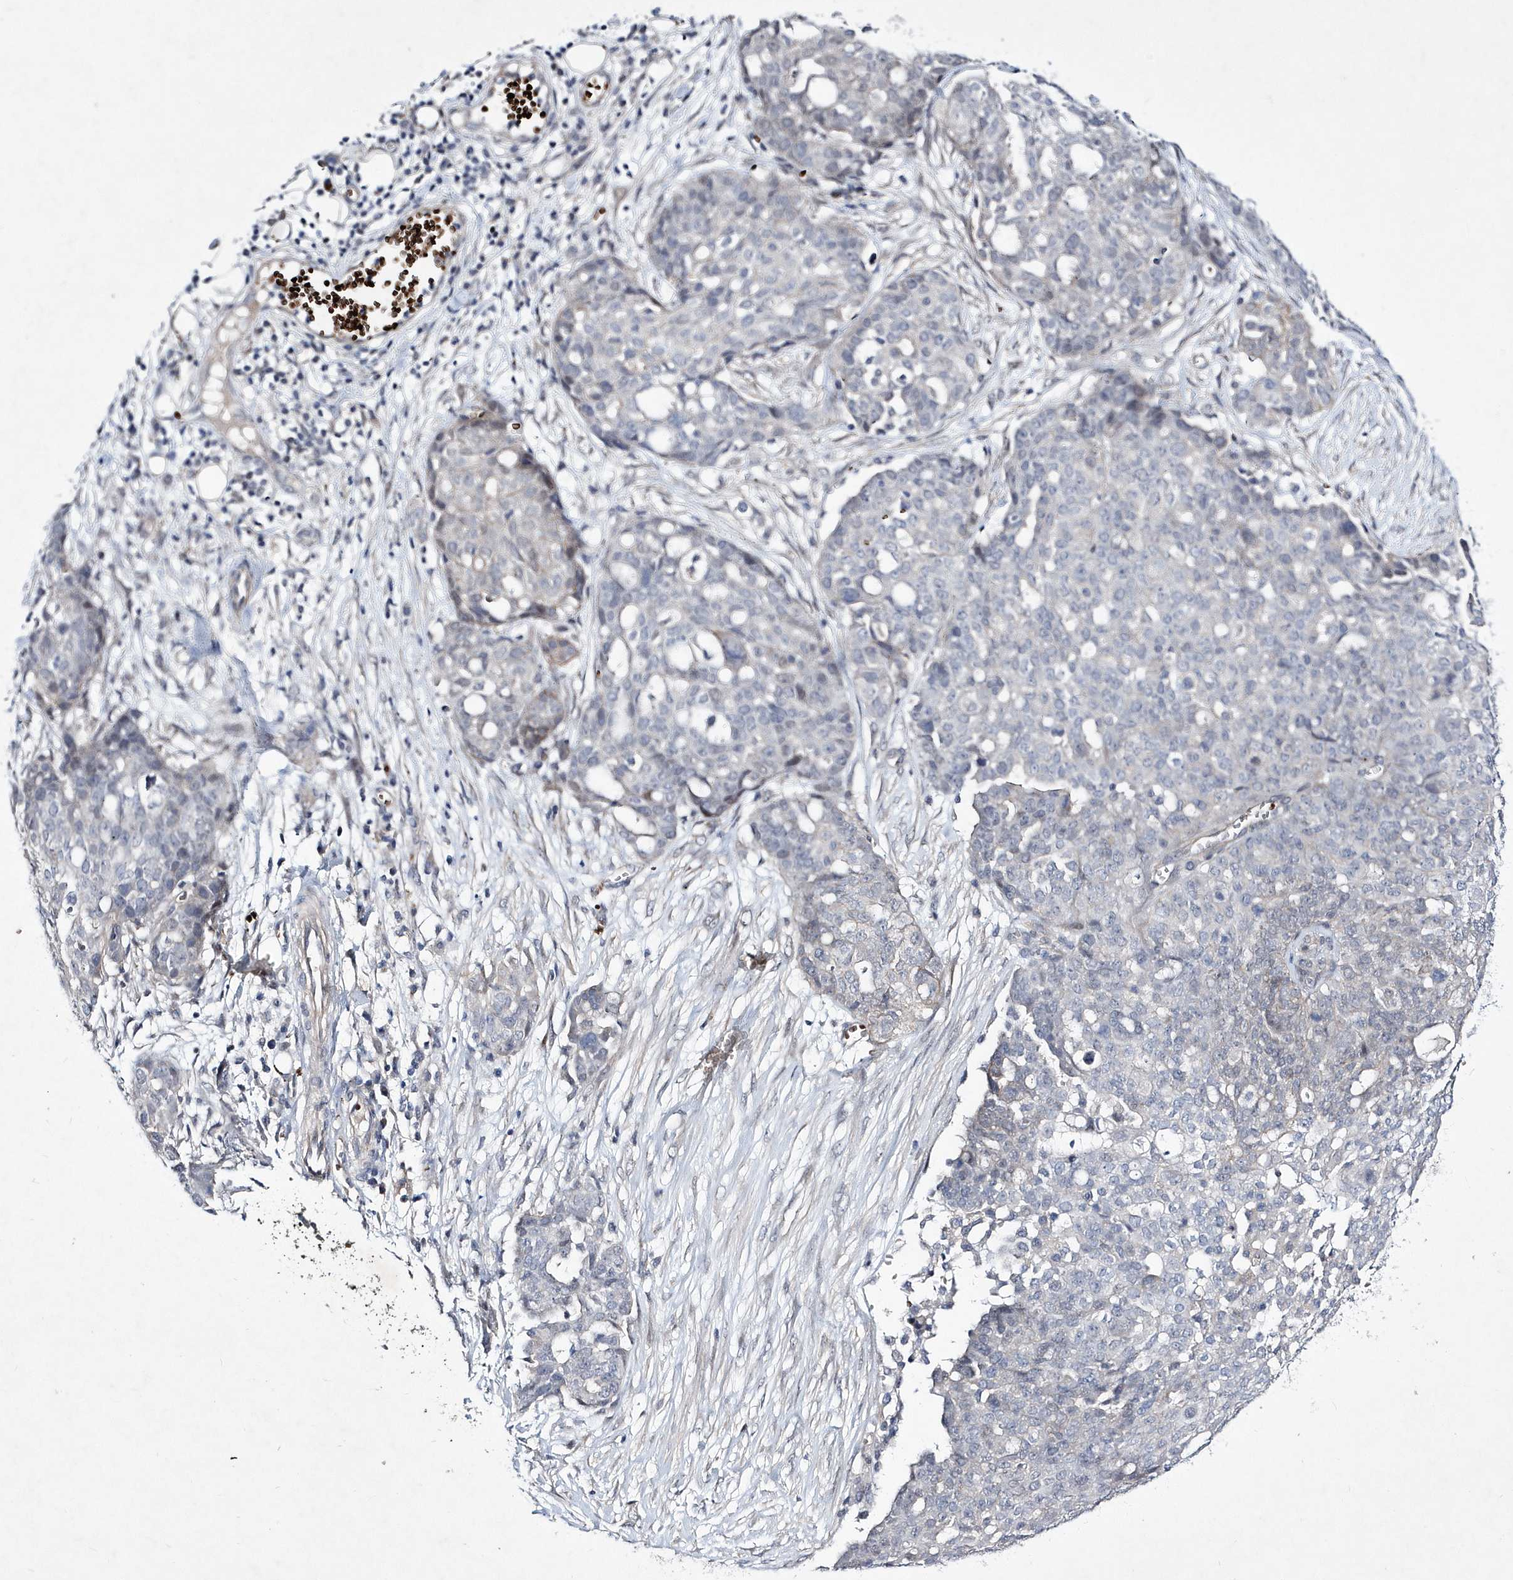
{"staining": {"intensity": "negative", "quantity": "none", "location": "none"}, "tissue": "ovarian cancer", "cell_type": "Tumor cells", "image_type": "cancer", "snomed": [{"axis": "morphology", "description": "Cystadenocarcinoma, serous, NOS"}, {"axis": "topography", "description": "Soft tissue"}, {"axis": "topography", "description": "Ovary"}], "caption": "This is a histopathology image of IHC staining of ovarian serous cystadenocarcinoma, which shows no positivity in tumor cells.", "gene": "ZNF875", "patient": {"sex": "female", "age": 57}}